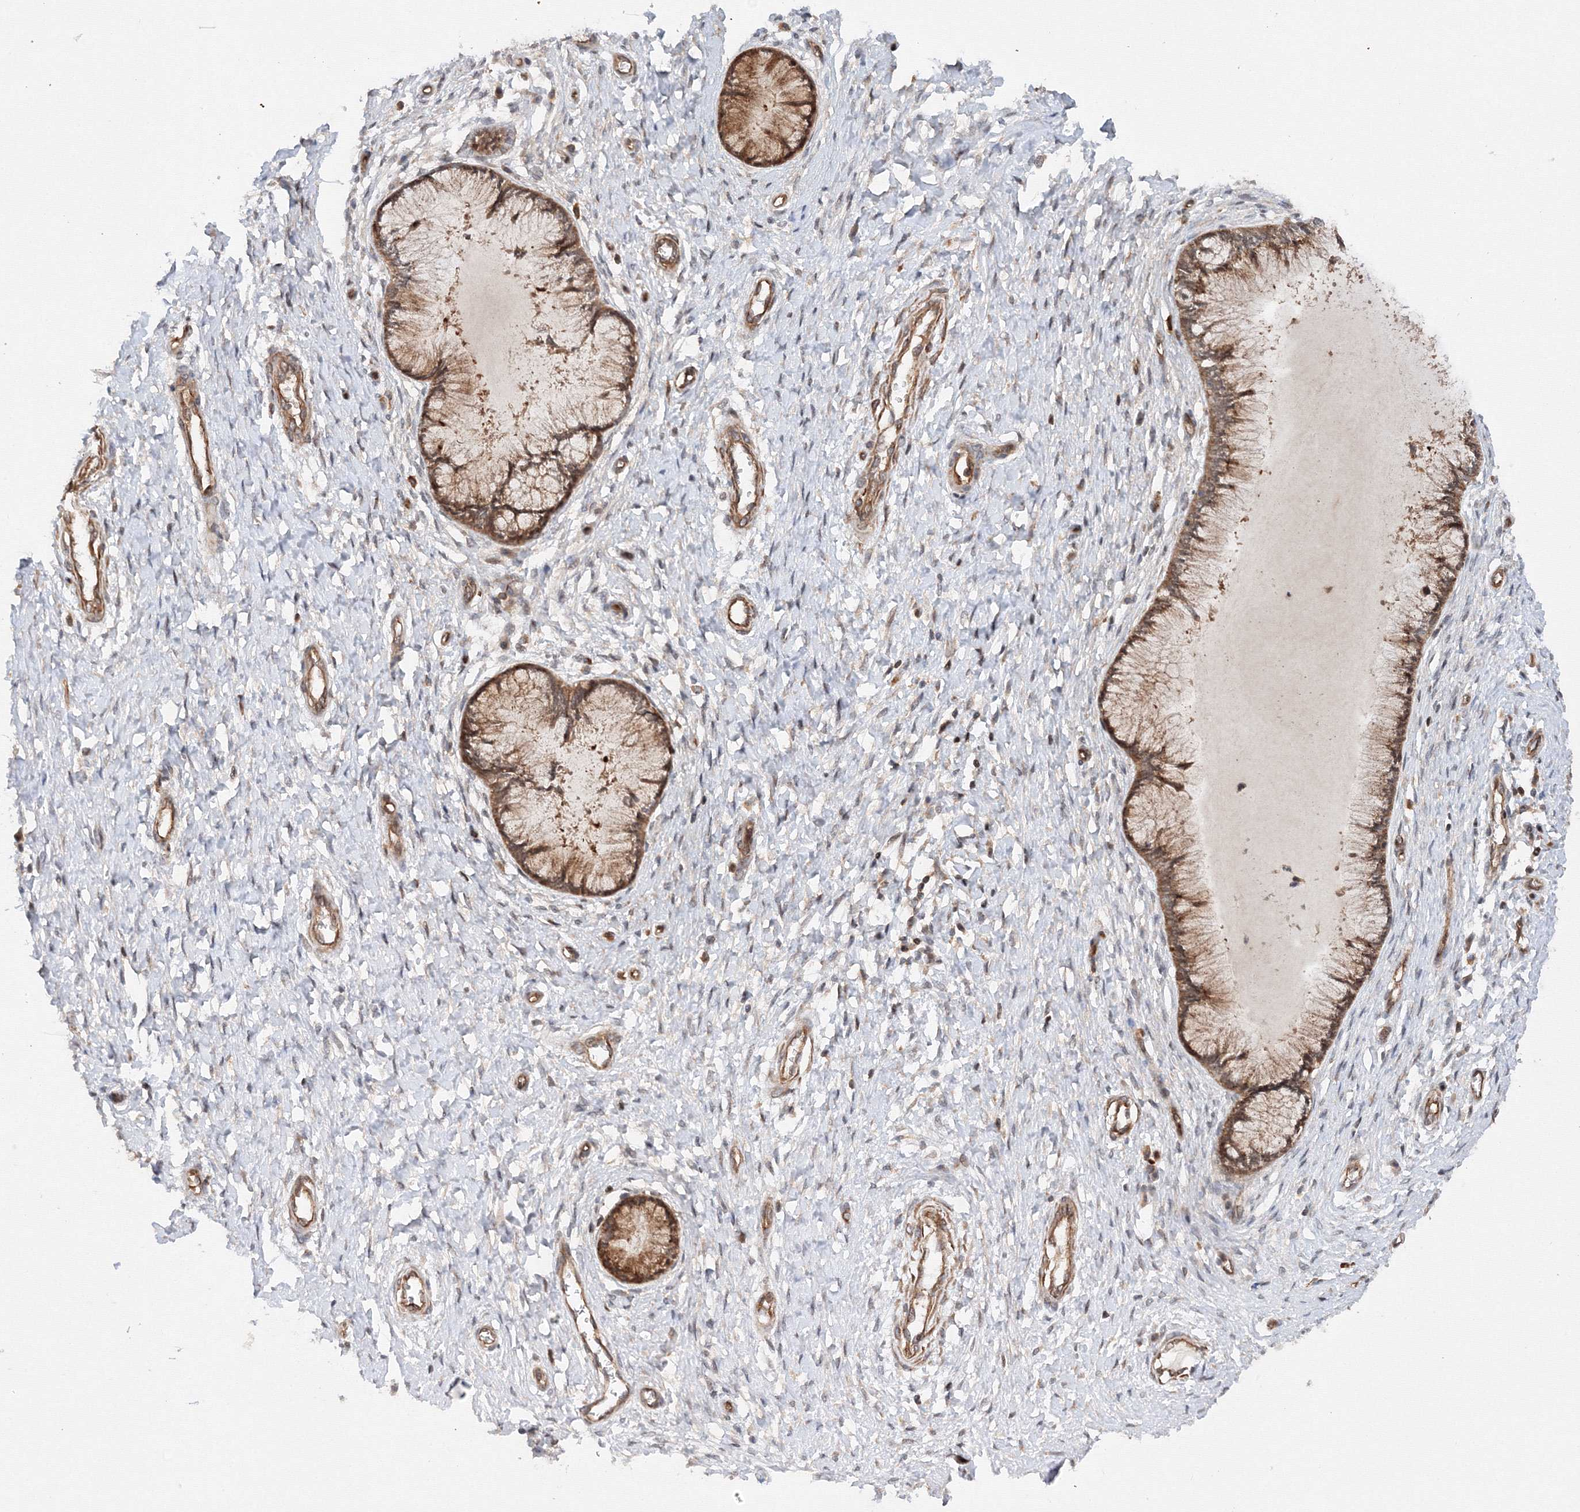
{"staining": {"intensity": "moderate", "quantity": ">75%", "location": "cytoplasmic/membranous"}, "tissue": "cervix", "cell_type": "Glandular cells", "image_type": "normal", "snomed": [{"axis": "morphology", "description": "Normal tissue, NOS"}, {"axis": "topography", "description": "Cervix"}], "caption": "The micrograph exhibits staining of normal cervix, revealing moderate cytoplasmic/membranous protein positivity (brown color) within glandular cells. Nuclei are stained in blue.", "gene": "DCTD", "patient": {"sex": "female", "age": 55}}